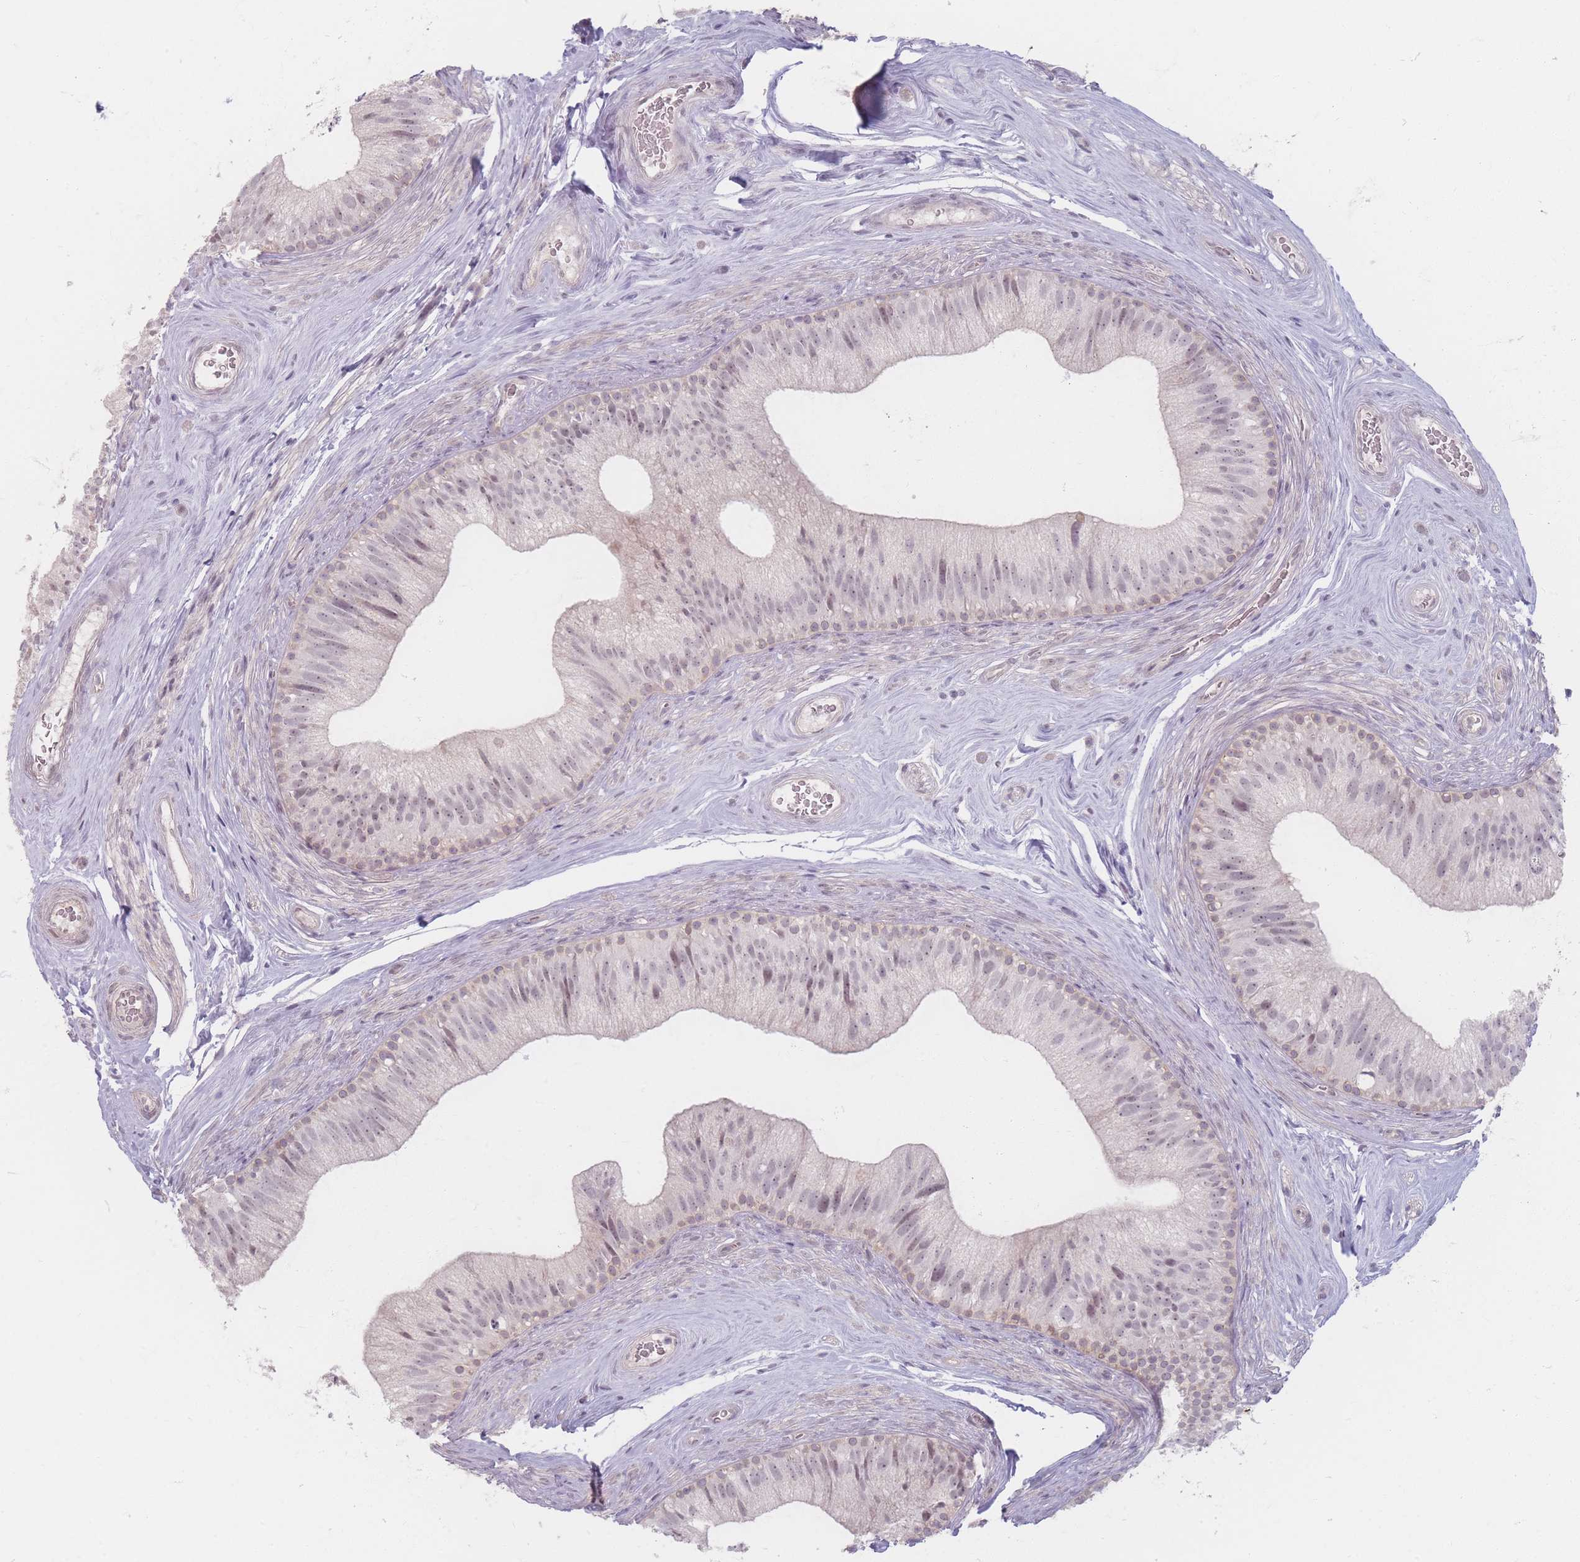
{"staining": {"intensity": "negative", "quantity": "none", "location": "none"}, "tissue": "epididymis", "cell_type": "Glandular cells", "image_type": "normal", "snomed": [{"axis": "morphology", "description": "Normal tissue, NOS"}, {"axis": "topography", "description": "Epididymis"}], "caption": "DAB immunohistochemical staining of benign human epididymis reveals no significant expression in glandular cells.", "gene": "GABRA6", "patient": {"sex": "male", "age": 34}}